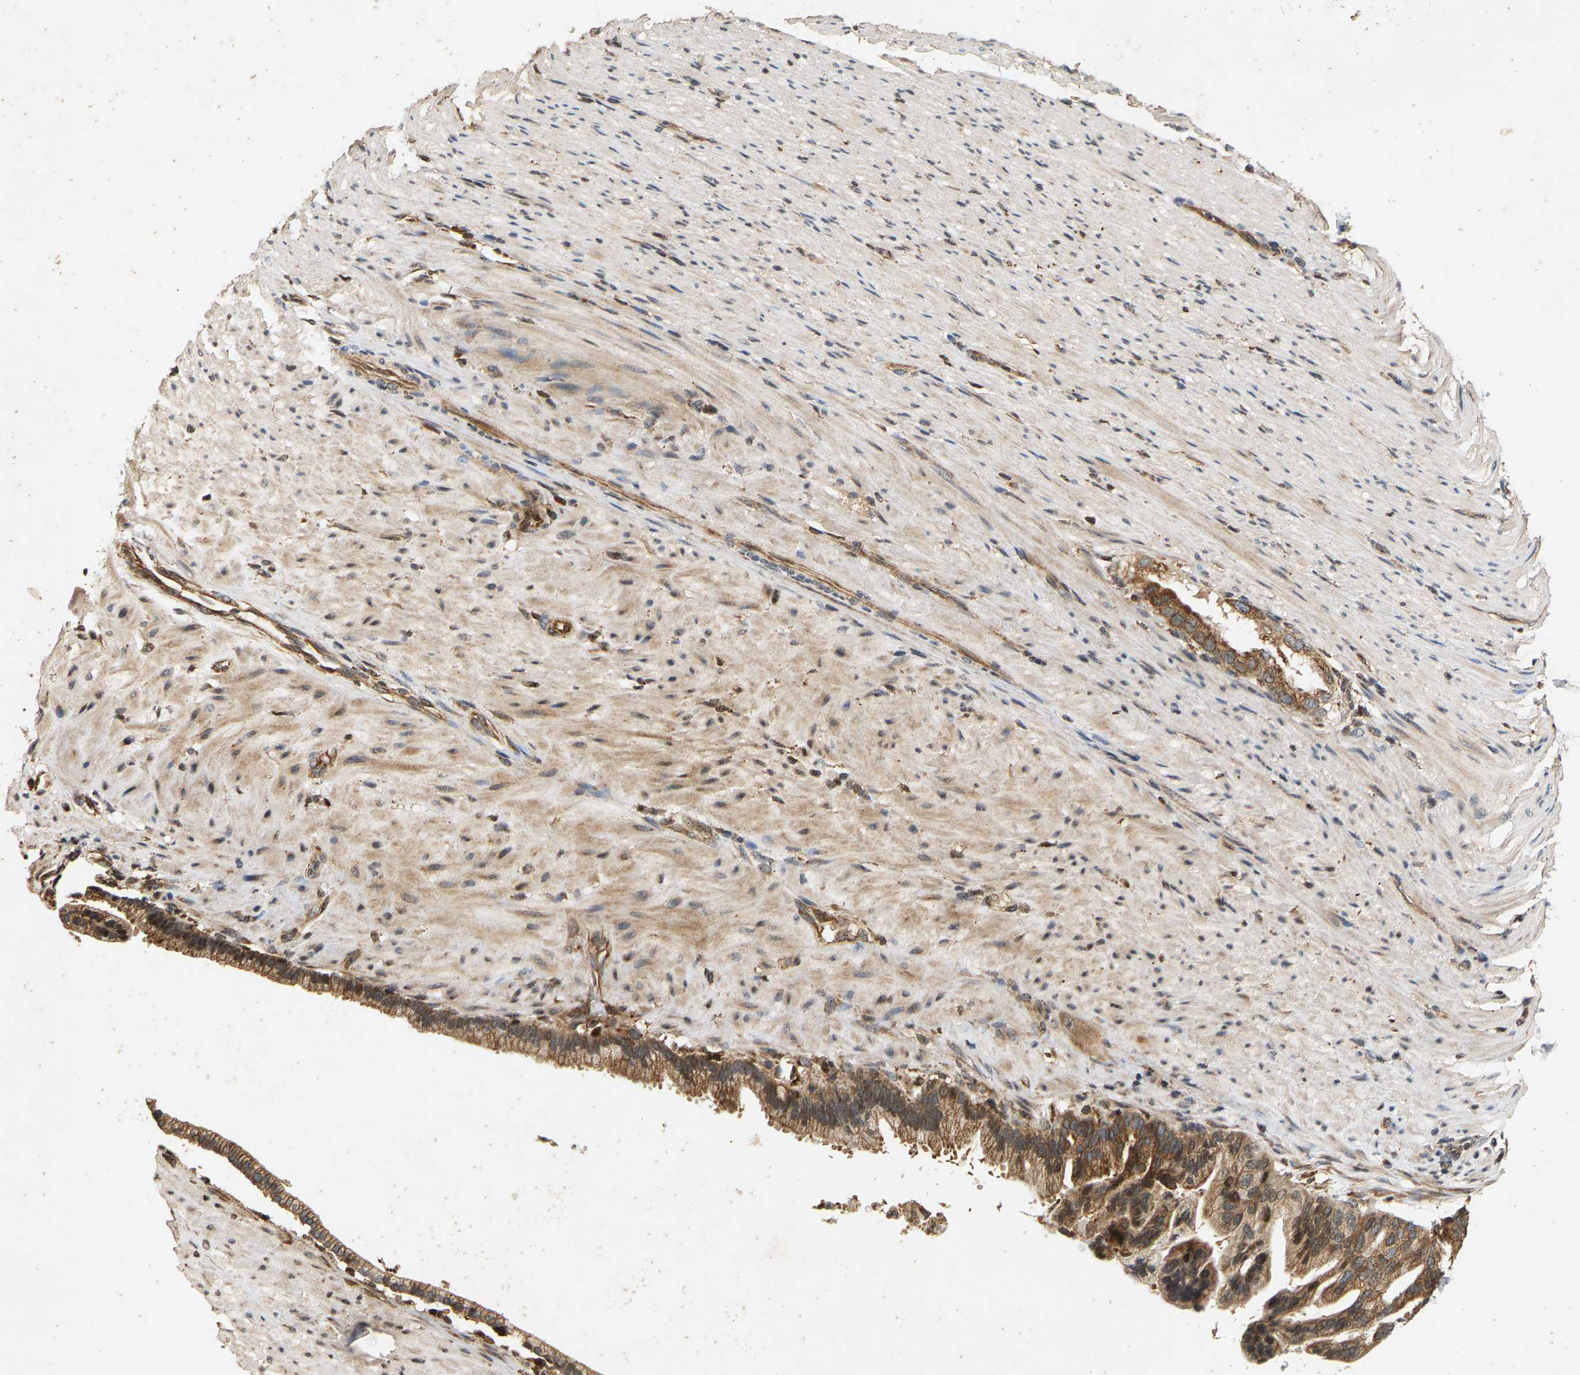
{"staining": {"intensity": "moderate", "quantity": "25%-75%", "location": "cytoplasmic/membranous"}, "tissue": "pancreatic cancer", "cell_type": "Tumor cells", "image_type": "cancer", "snomed": [{"axis": "morphology", "description": "Adenocarcinoma, NOS"}, {"axis": "topography", "description": "Pancreas"}], "caption": "A medium amount of moderate cytoplasmic/membranous positivity is present in approximately 25%-75% of tumor cells in pancreatic adenocarcinoma tissue.", "gene": "CIDEC", "patient": {"sex": "male", "age": 69}}